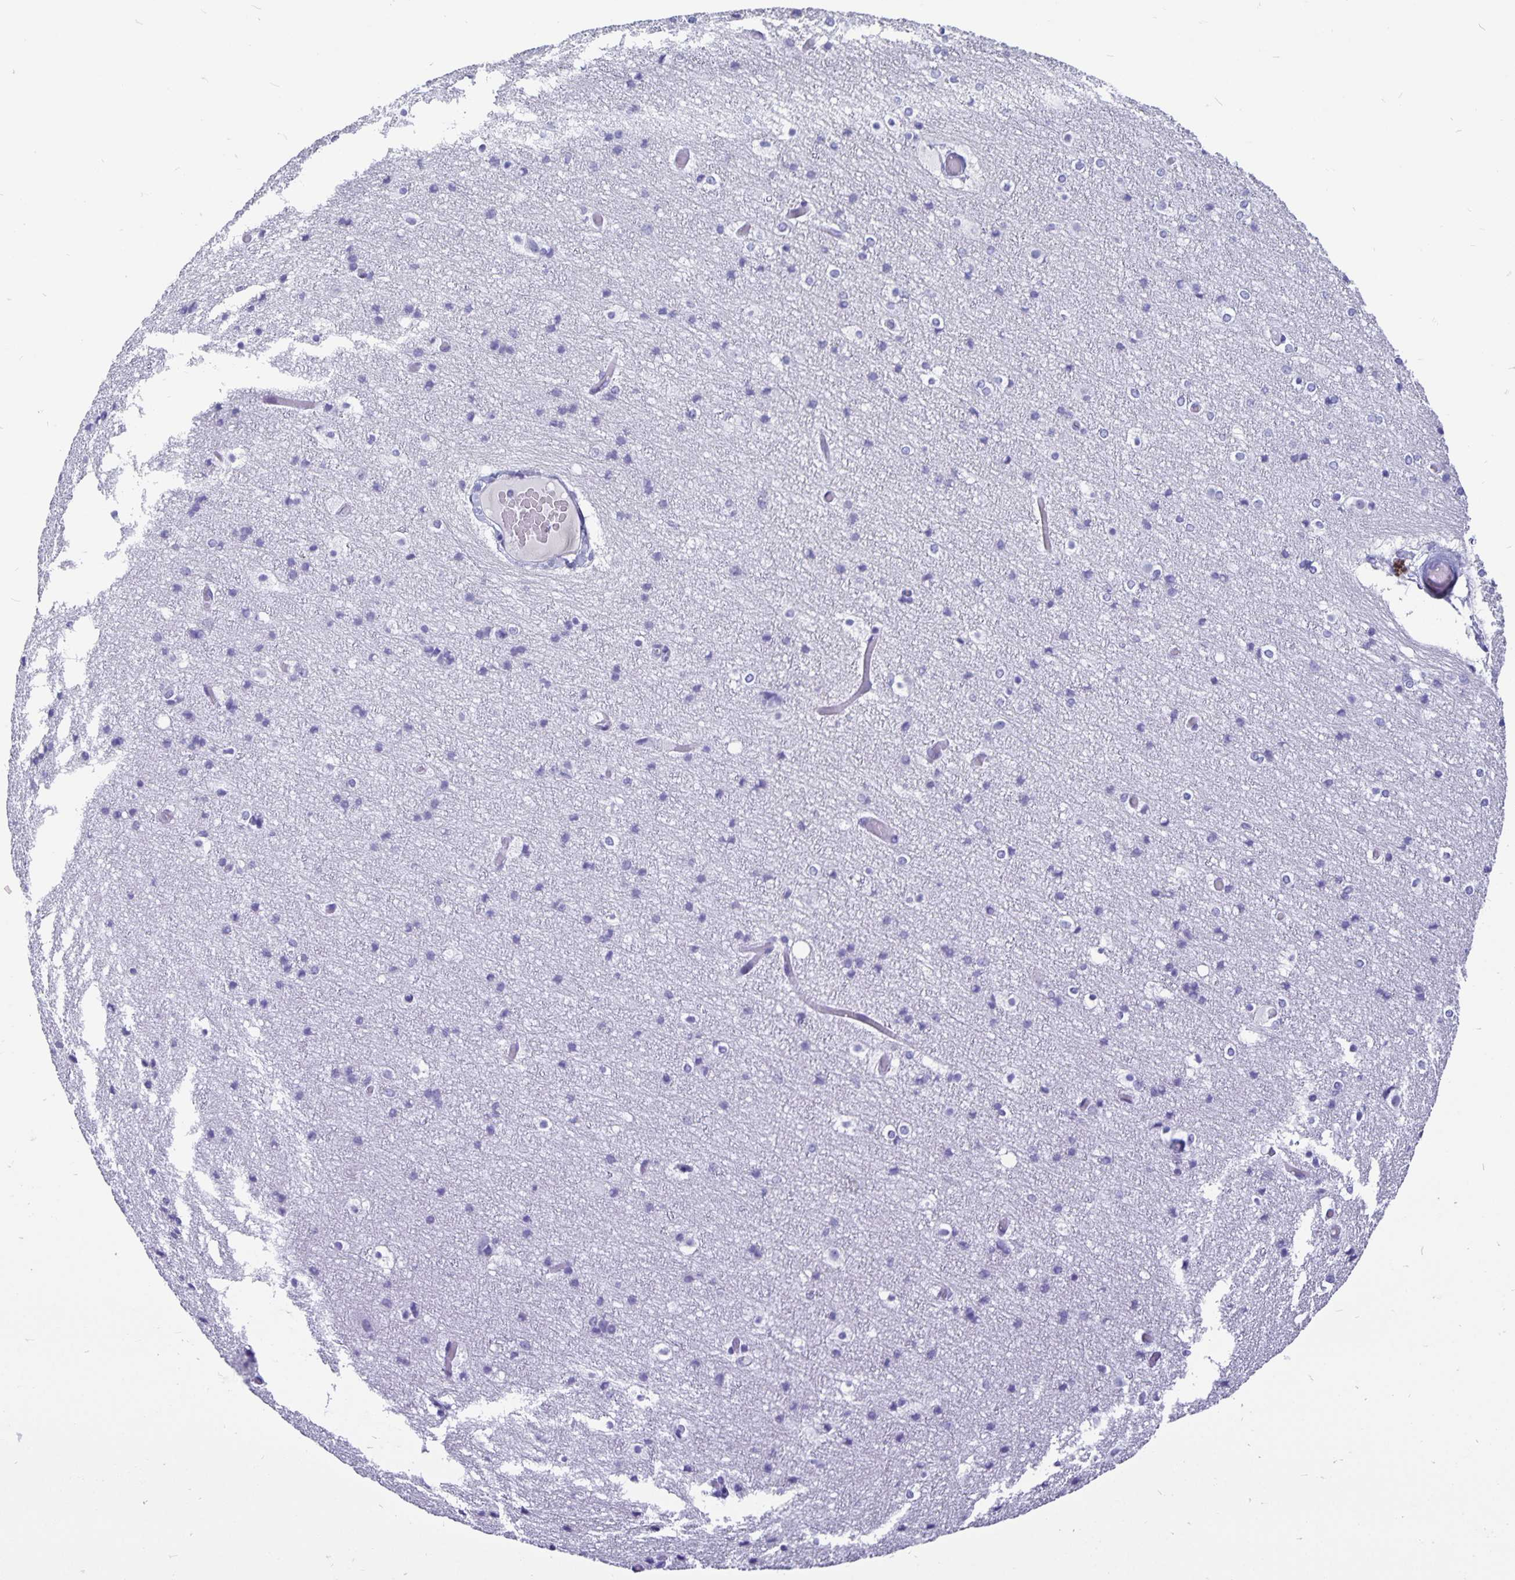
{"staining": {"intensity": "negative", "quantity": "none", "location": "none"}, "tissue": "cerebral cortex", "cell_type": "Endothelial cells", "image_type": "normal", "snomed": [{"axis": "morphology", "description": "Normal tissue, NOS"}, {"axis": "topography", "description": "Cerebral cortex"}], "caption": "IHC image of normal cerebral cortex stained for a protein (brown), which exhibits no expression in endothelial cells.", "gene": "ODF3B", "patient": {"sex": "female", "age": 52}}